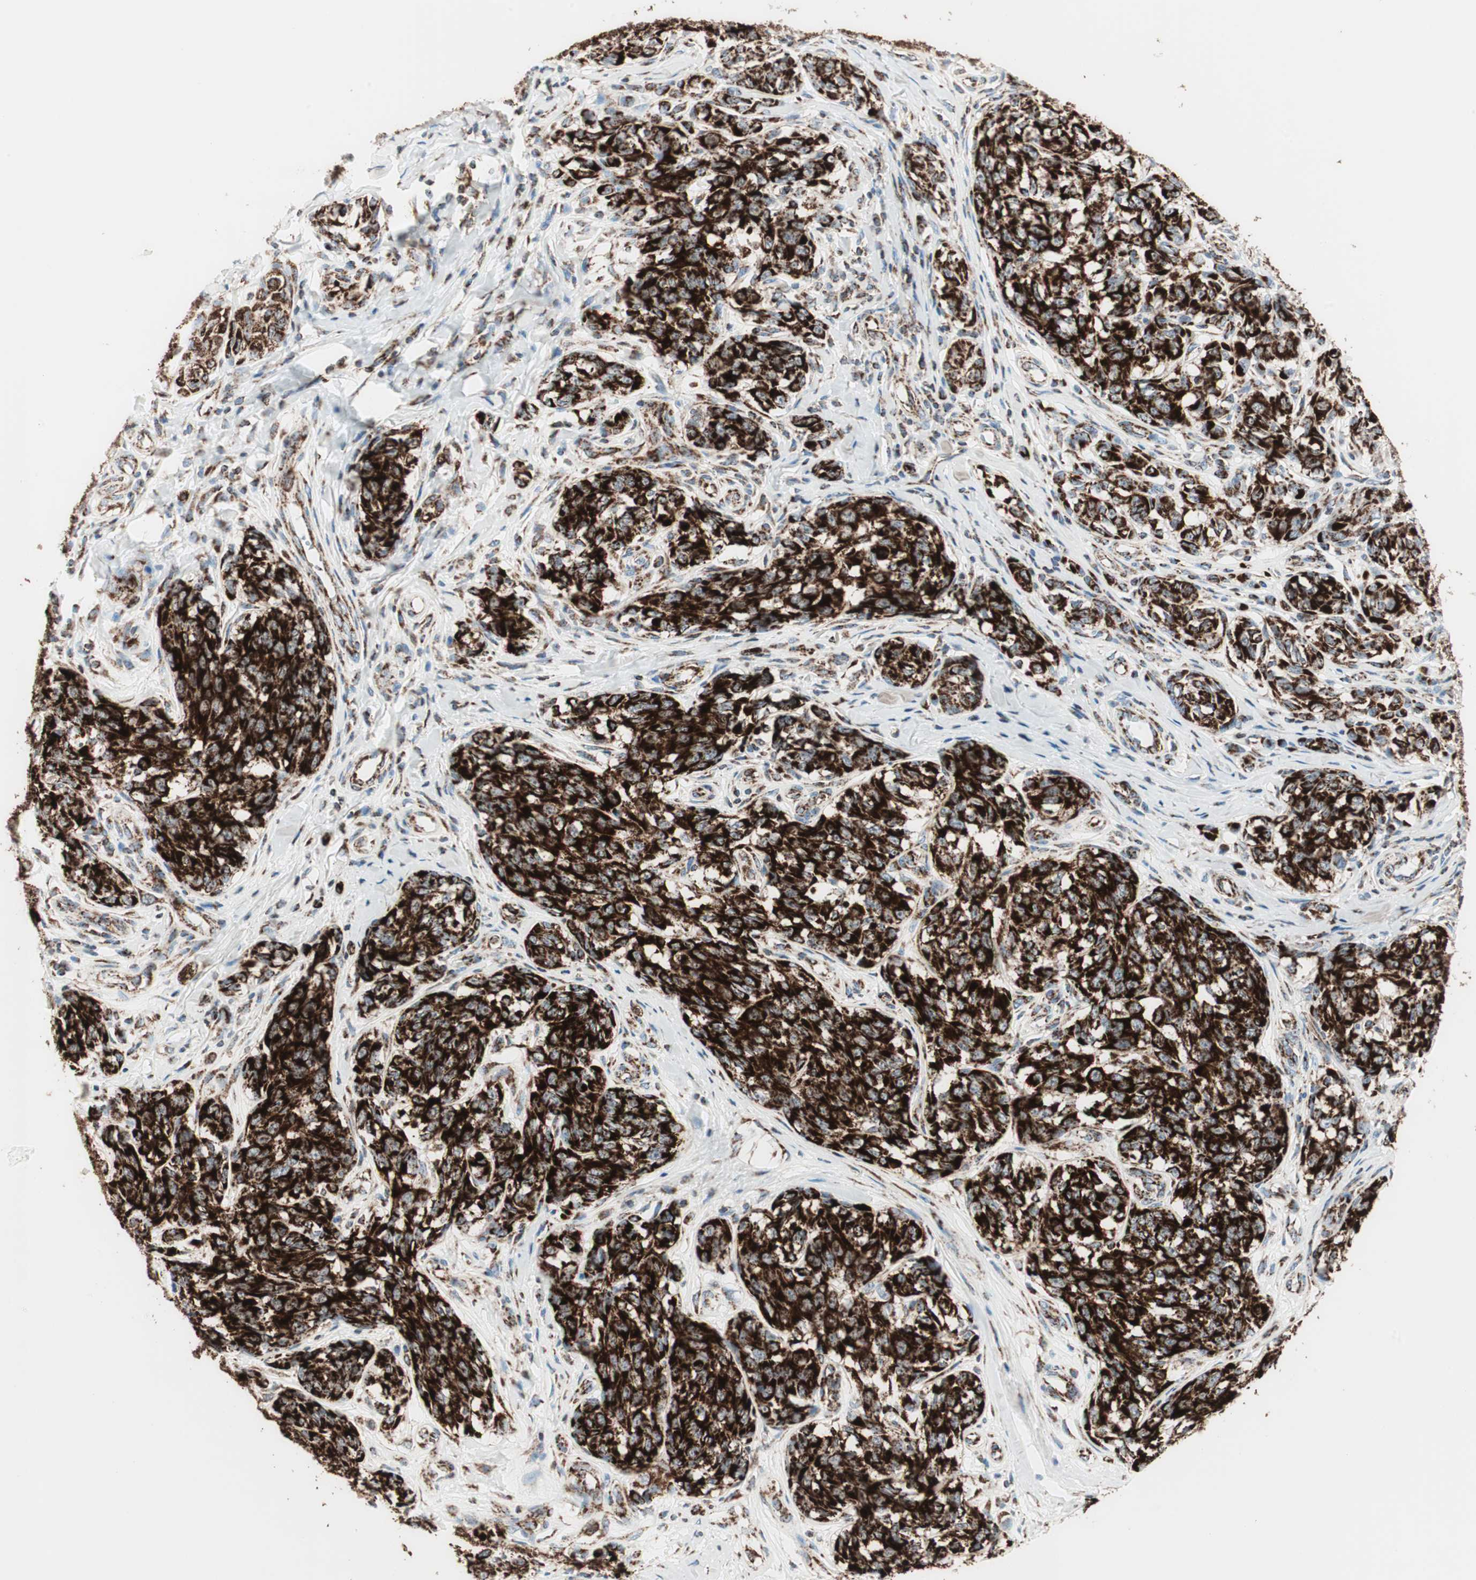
{"staining": {"intensity": "strong", "quantity": ">75%", "location": "cytoplasmic/membranous"}, "tissue": "melanoma", "cell_type": "Tumor cells", "image_type": "cancer", "snomed": [{"axis": "morphology", "description": "Malignant melanoma, NOS"}, {"axis": "topography", "description": "Skin"}], "caption": "IHC image of neoplastic tissue: melanoma stained using IHC exhibits high levels of strong protein expression localized specifically in the cytoplasmic/membranous of tumor cells, appearing as a cytoplasmic/membranous brown color.", "gene": "TOMM20", "patient": {"sex": "female", "age": 64}}